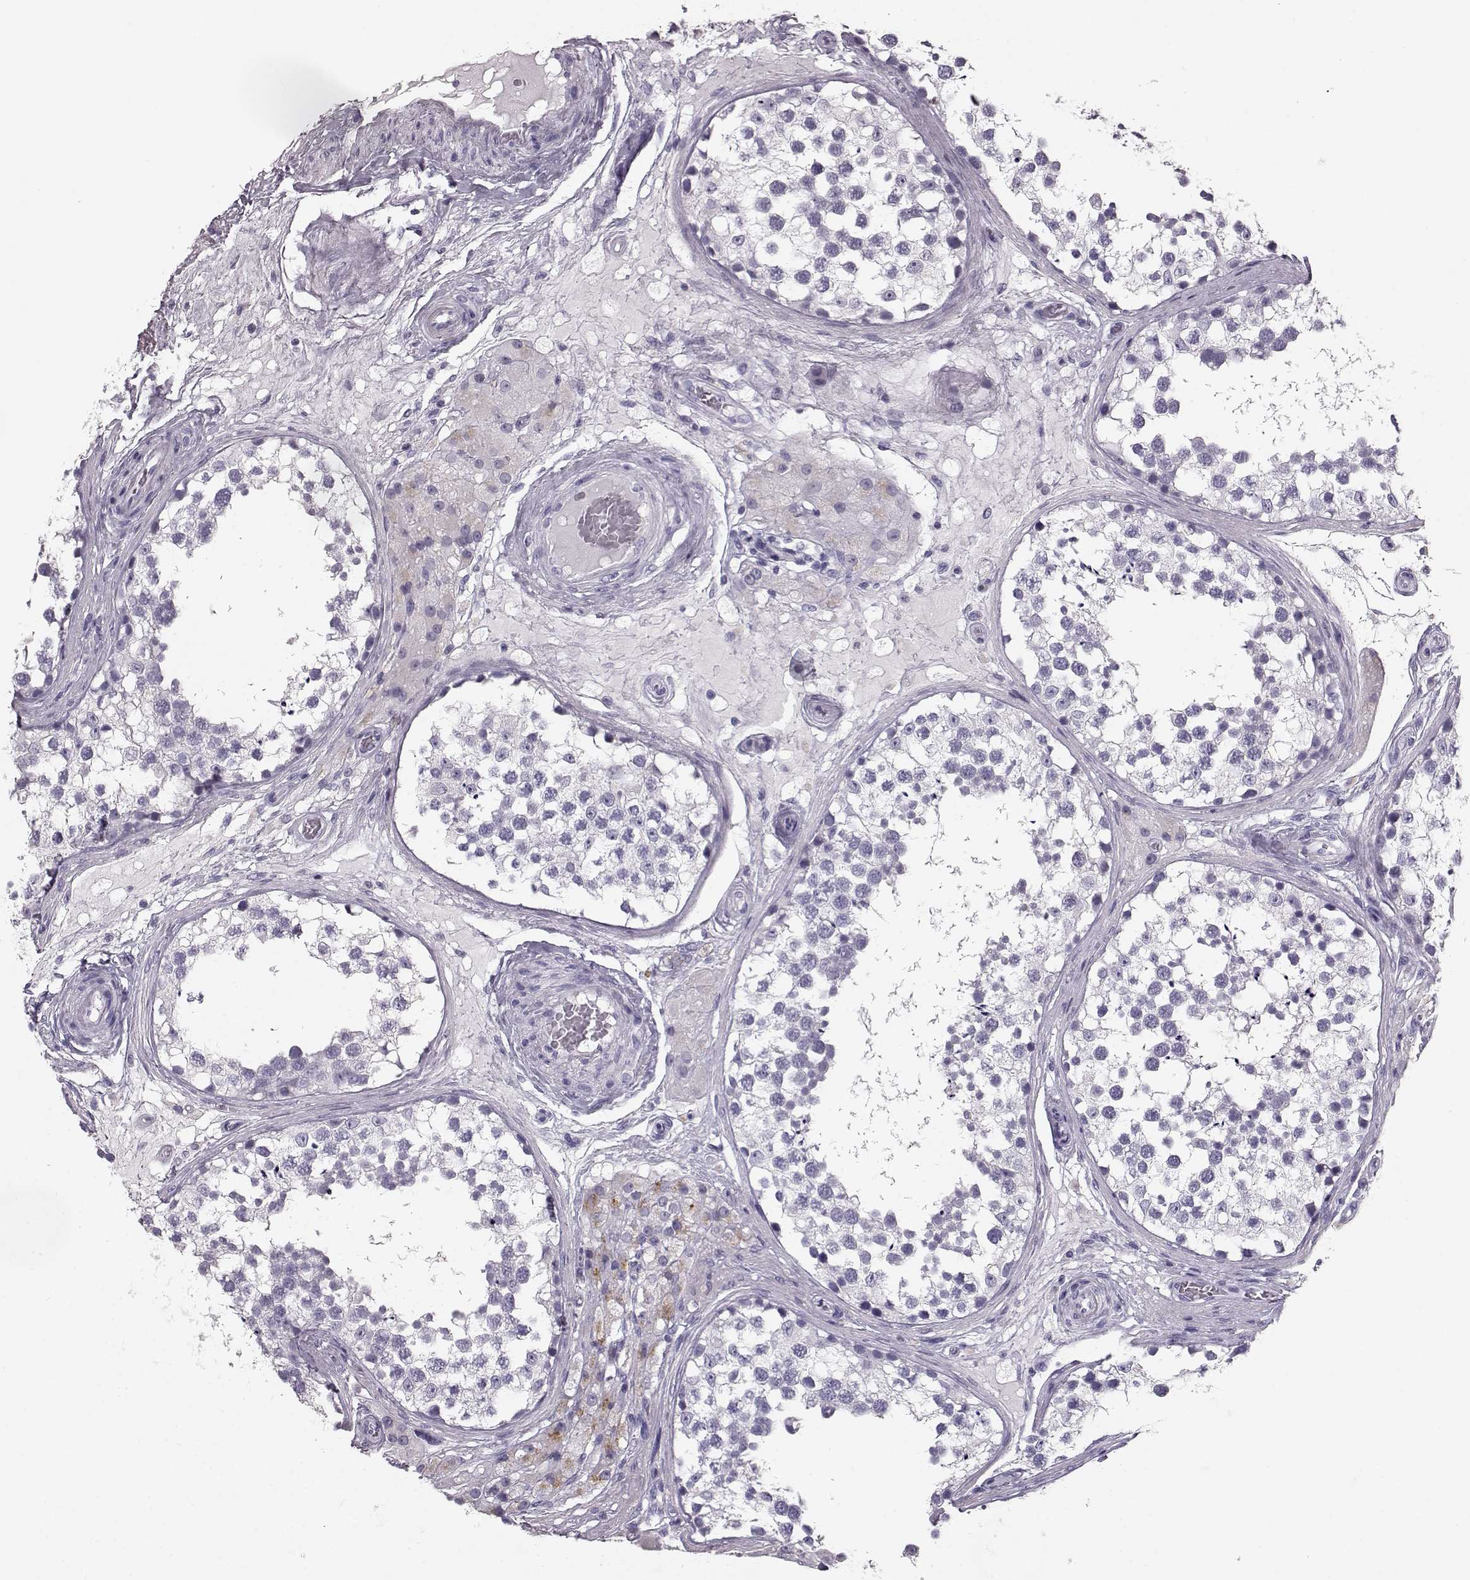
{"staining": {"intensity": "negative", "quantity": "none", "location": "none"}, "tissue": "testis", "cell_type": "Cells in seminiferous ducts", "image_type": "normal", "snomed": [{"axis": "morphology", "description": "Normal tissue, NOS"}, {"axis": "morphology", "description": "Seminoma, NOS"}, {"axis": "topography", "description": "Testis"}], "caption": "Cells in seminiferous ducts are negative for protein expression in benign human testis. (DAB (3,3'-diaminobenzidine) immunohistochemistry visualized using brightfield microscopy, high magnification).", "gene": "BFSP2", "patient": {"sex": "male", "age": 65}}